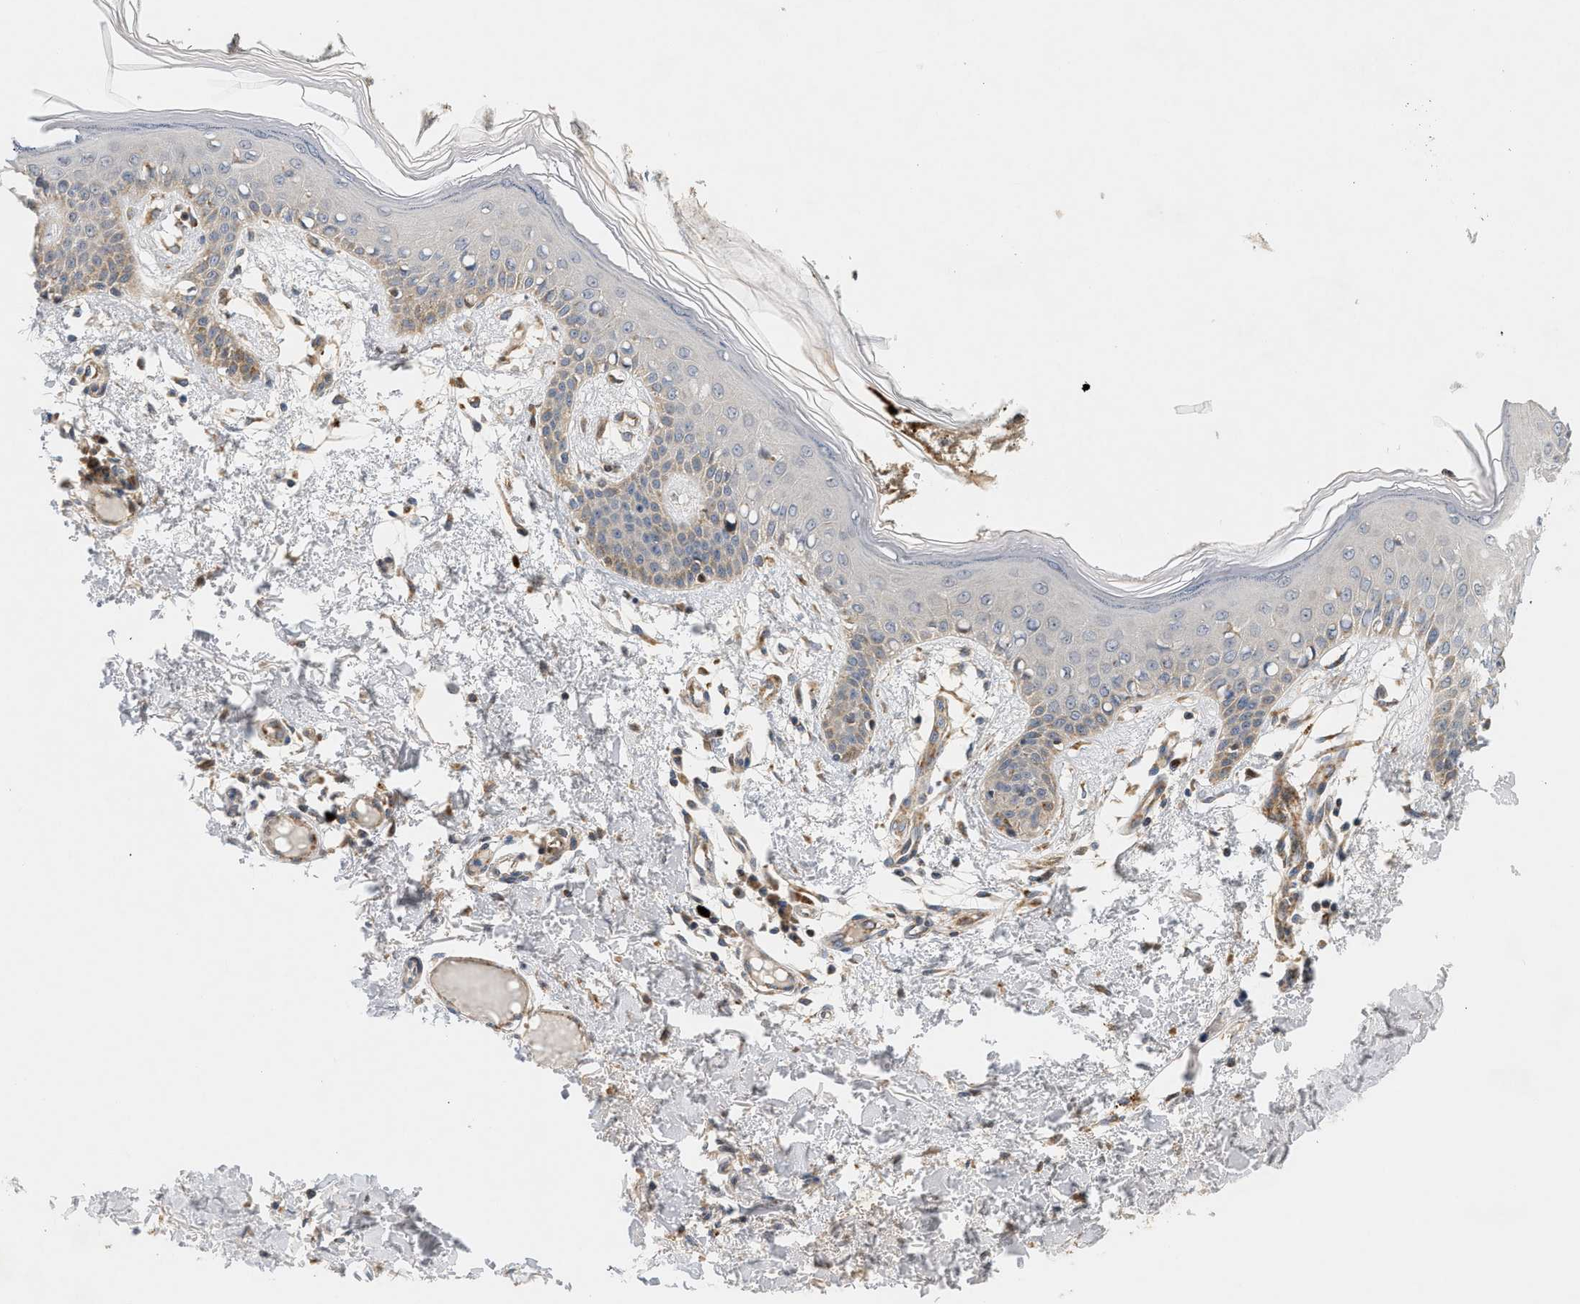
{"staining": {"intensity": "moderate", "quantity": "25%-75%", "location": "cytoplasmic/membranous"}, "tissue": "skin", "cell_type": "Fibroblasts", "image_type": "normal", "snomed": [{"axis": "morphology", "description": "Normal tissue, NOS"}, {"axis": "topography", "description": "Skin"}], "caption": "Skin stained with a protein marker exhibits moderate staining in fibroblasts.", "gene": "MCU", "patient": {"sex": "male", "age": 53}}